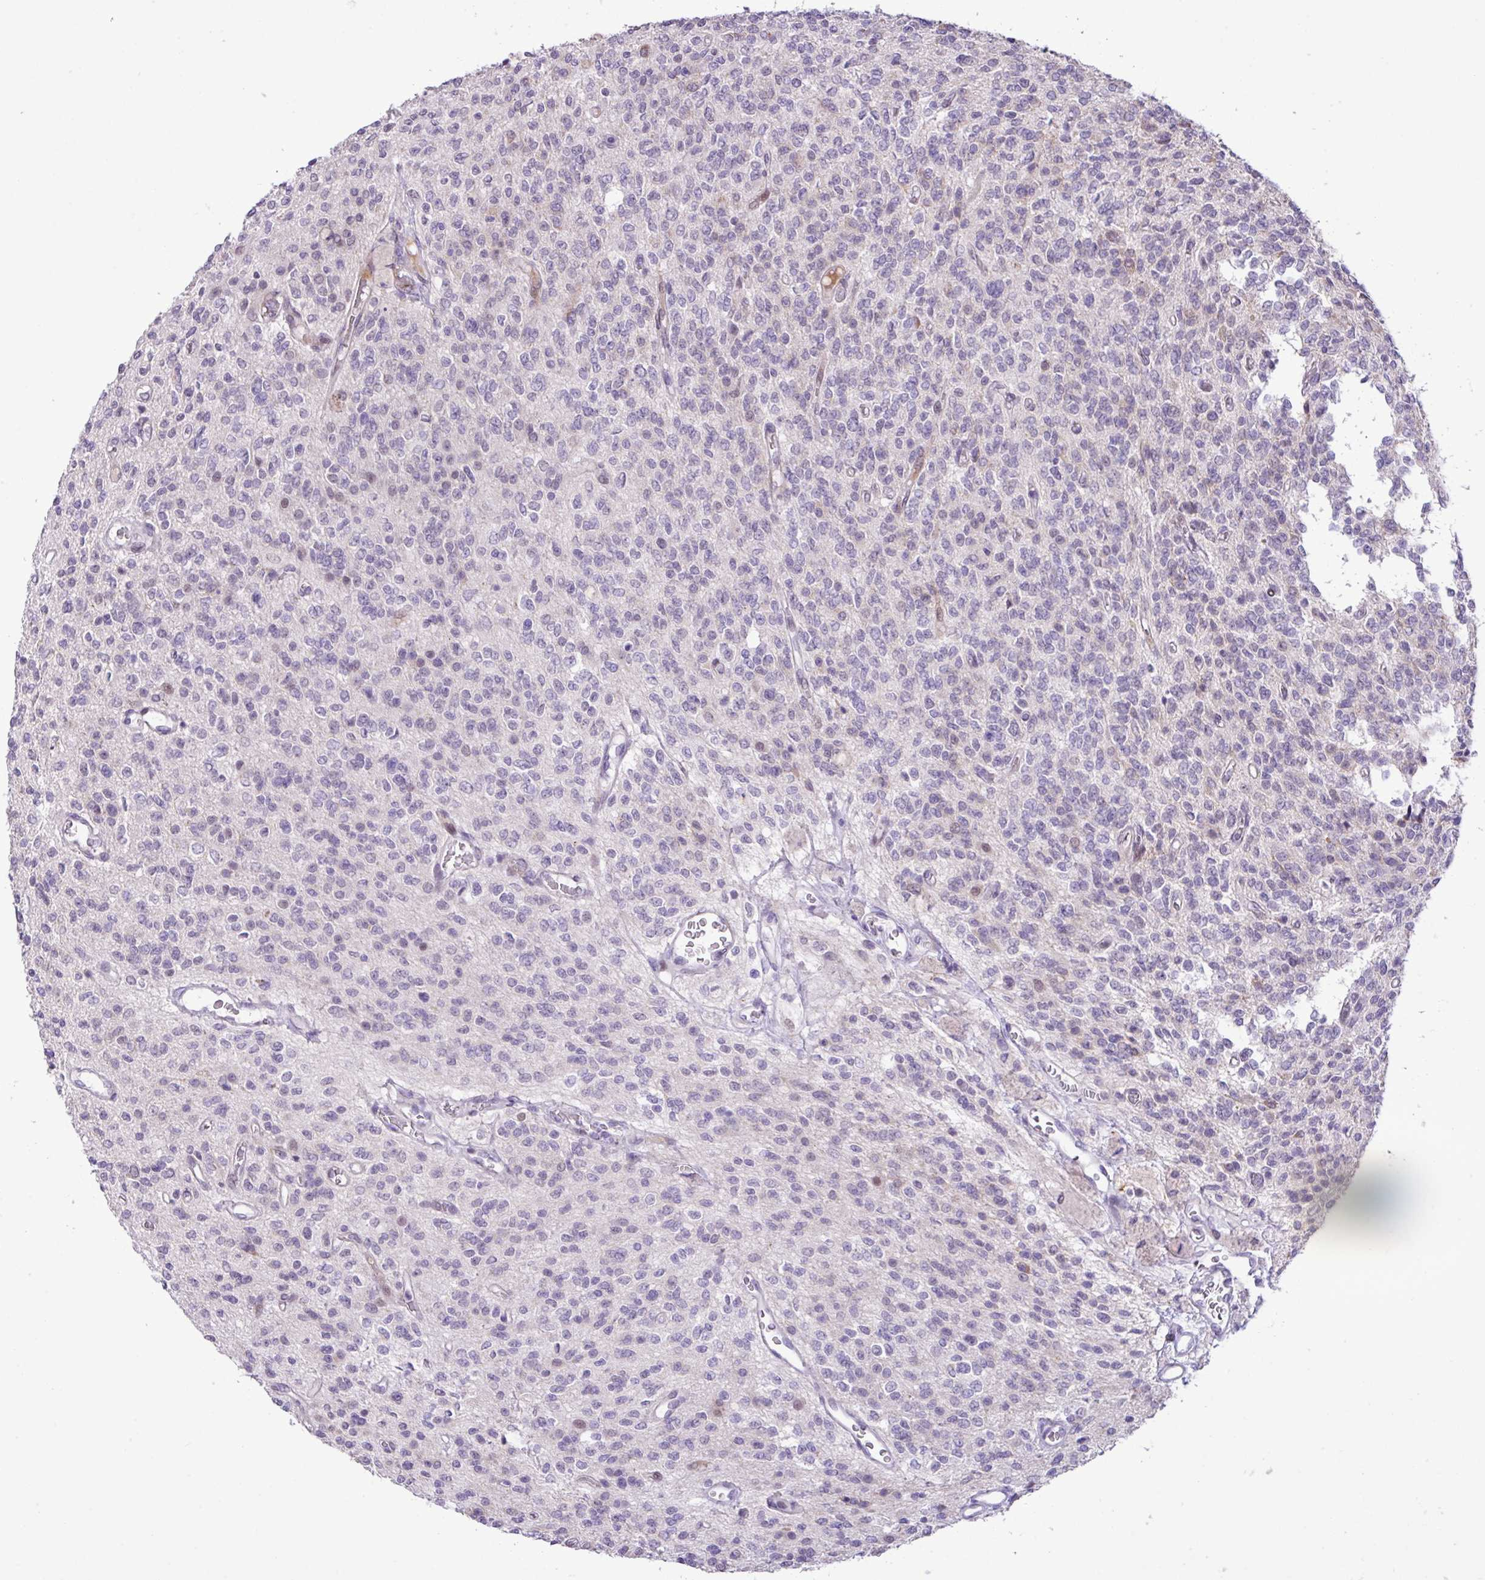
{"staining": {"intensity": "weak", "quantity": "<25%", "location": "nuclear"}, "tissue": "glioma", "cell_type": "Tumor cells", "image_type": "cancer", "snomed": [{"axis": "morphology", "description": "Glioma, malignant, High grade"}, {"axis": "topography", "description": "Brain"}], "caption": "High magnification brightfield microscopy of glioma stained with DAB (3,3'-diaminobenzidine) (brown) and counterstained with hematoxylin (blue): tumor cells show no significant expression. The staining is performed using DAB (3,3'-diaminobenzidine) brown chromogen with nuclei counter-stained in using hematoxylin.", "gene": "YLPM1", "patient": {"sex": "male", "age": 34}}